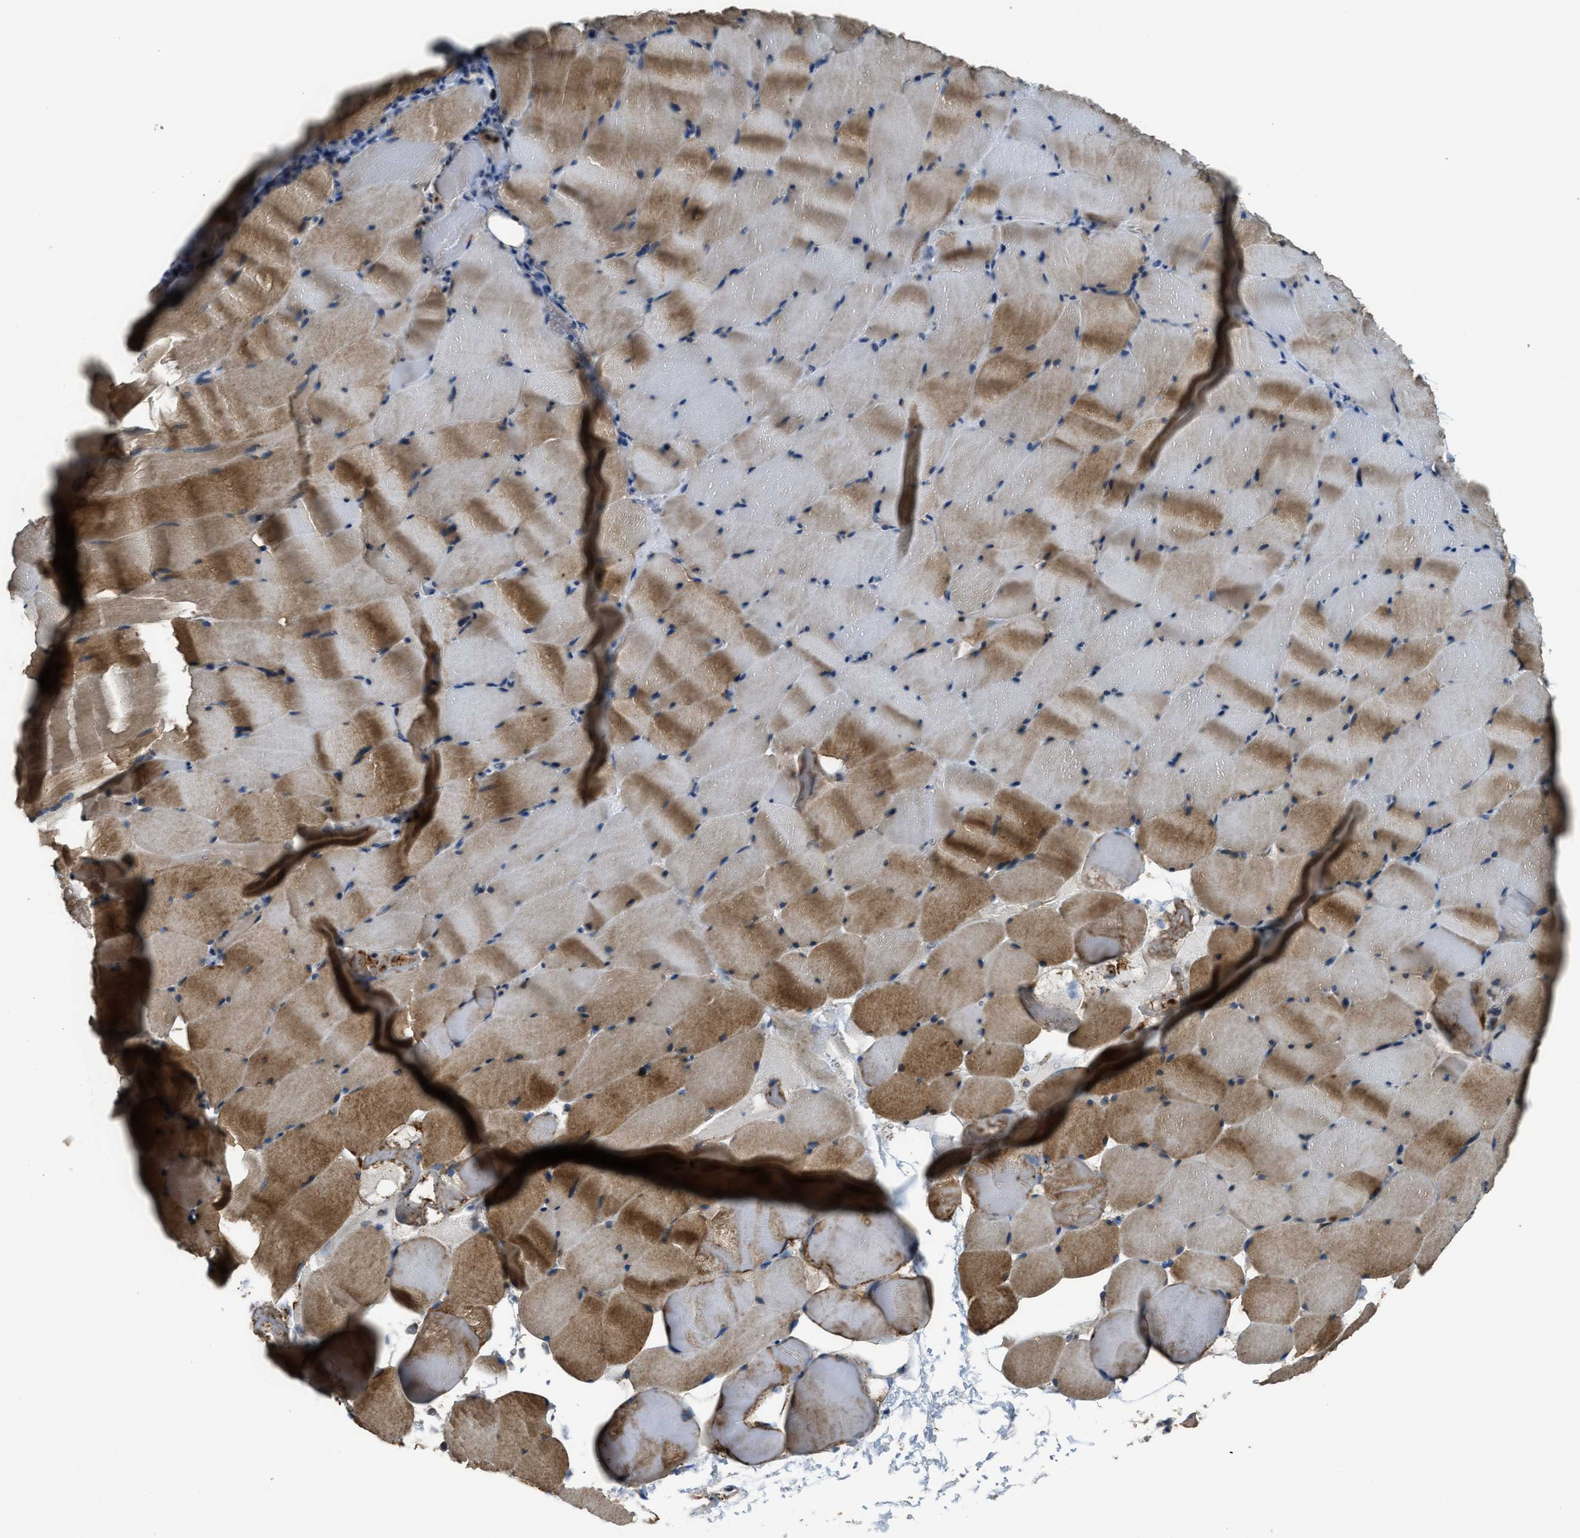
{"staining": {"intensity": "moderate", "quantity": ">75%", "location": "cytoplasmic/membranous"}, "tissue": "skeletal muscle", "cell_type": "Myocytes", "image_type": "normal", "snomed": [{"axis": "morphology", "description": "Normal tissue, NOS"}, {"axis": "topography", "description": "Skeletal muscle"}], "caption": "Immunohistochemical staining of benign skeletal muscle reveals >75% levels of moderate cytoplasmic/membranous protein expression in about >75% of myocytes.", "gene": "SLC25A11", "patient": {"sex": "male", "age": 62}}